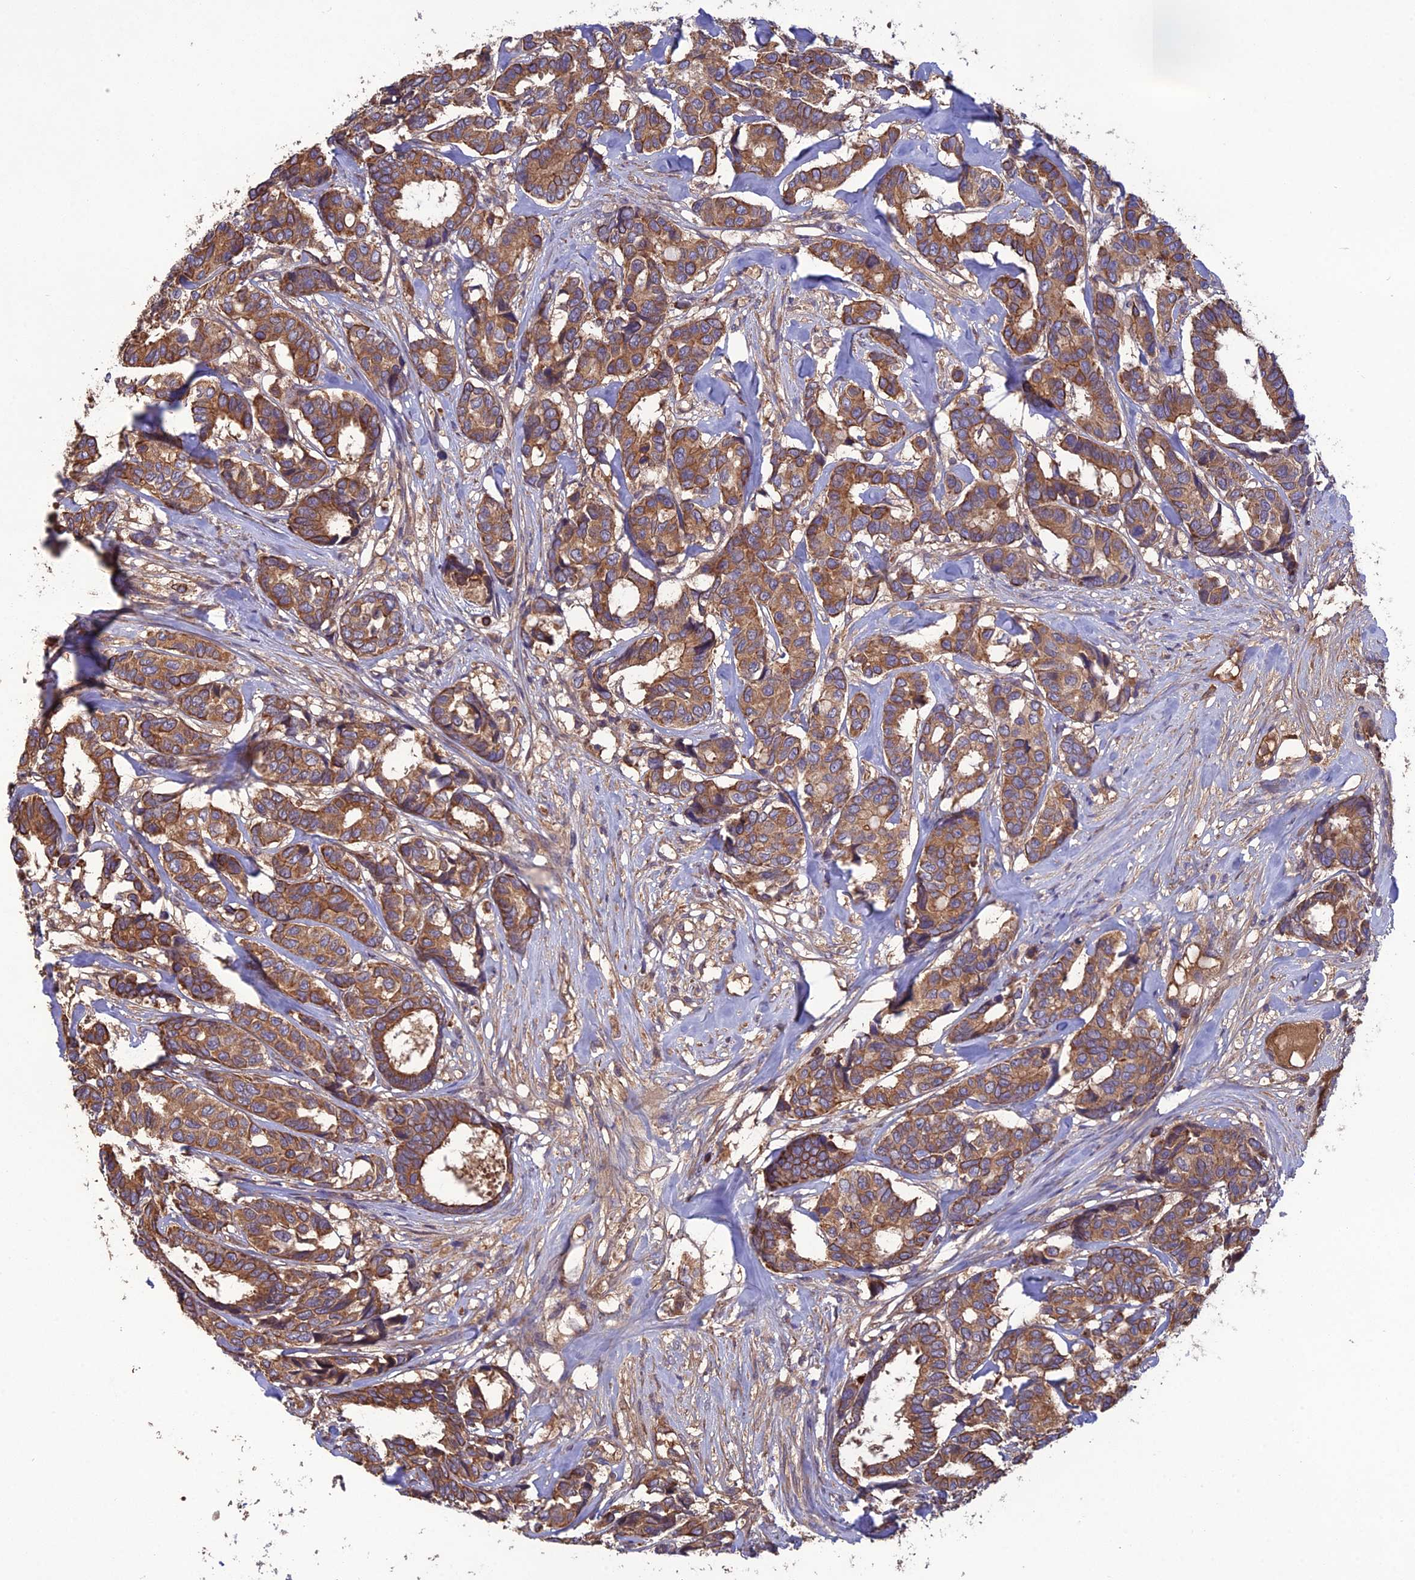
{"staining": {"intensity": "moderate", "quantity": ">75%", "location": "cytoplasmic/membranous"}, "tissue": "breast cancer", "cell_type": "Tumor cells", "image_type": "cancer", "snomed": [{"axis": "morphology", "description": "Duct carcinoma"}, {"axis": "topography", "description": "Breast"}], "caption": "Protein expression analysis of breast invasive ductal carcinoma exhibits moderate cytoplasmic/membranous positivity in approximately >75% of tumor cells.", "gene": "GALR2", "patient": {"sex": "female", "age": 87}}